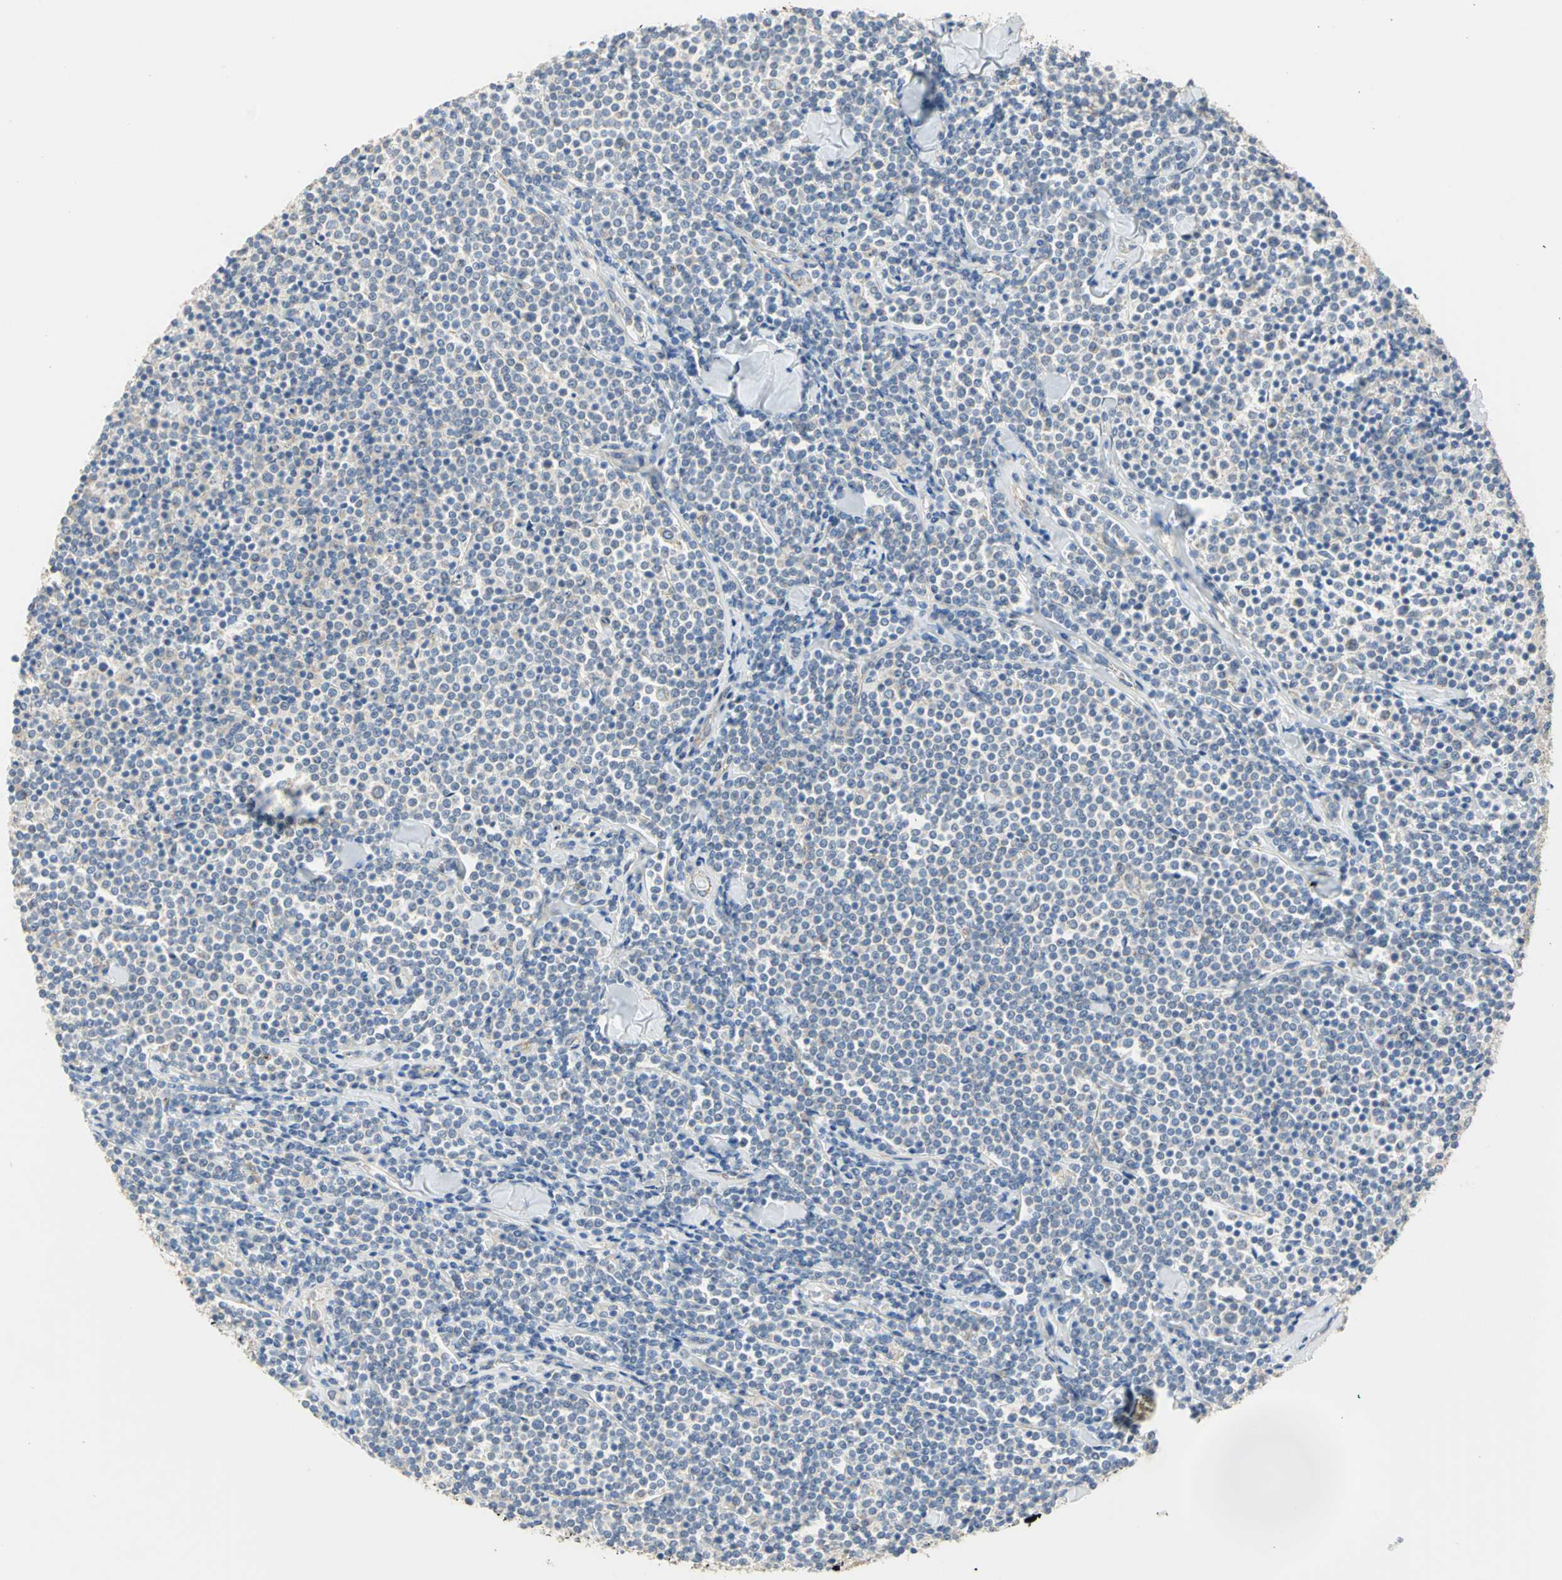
{"staining": {"intensity": "negative", "quantity": "none", "location": "none"}, "tissue": "lymphoma", "cell_type": "Tumor cells", "image_type": "cancer", "snomed": [{"axis": "morphology", "description": "Malignant lymphoma, non-Hodgkin's type, Low grade"}, {"axis": "topography", "description": "Soft tissue"}], "caption": "Tumor cells show no significant staining in lymphoma.", "gene": "HTR1F", "patient": {"sex": "male", "age": 92}}